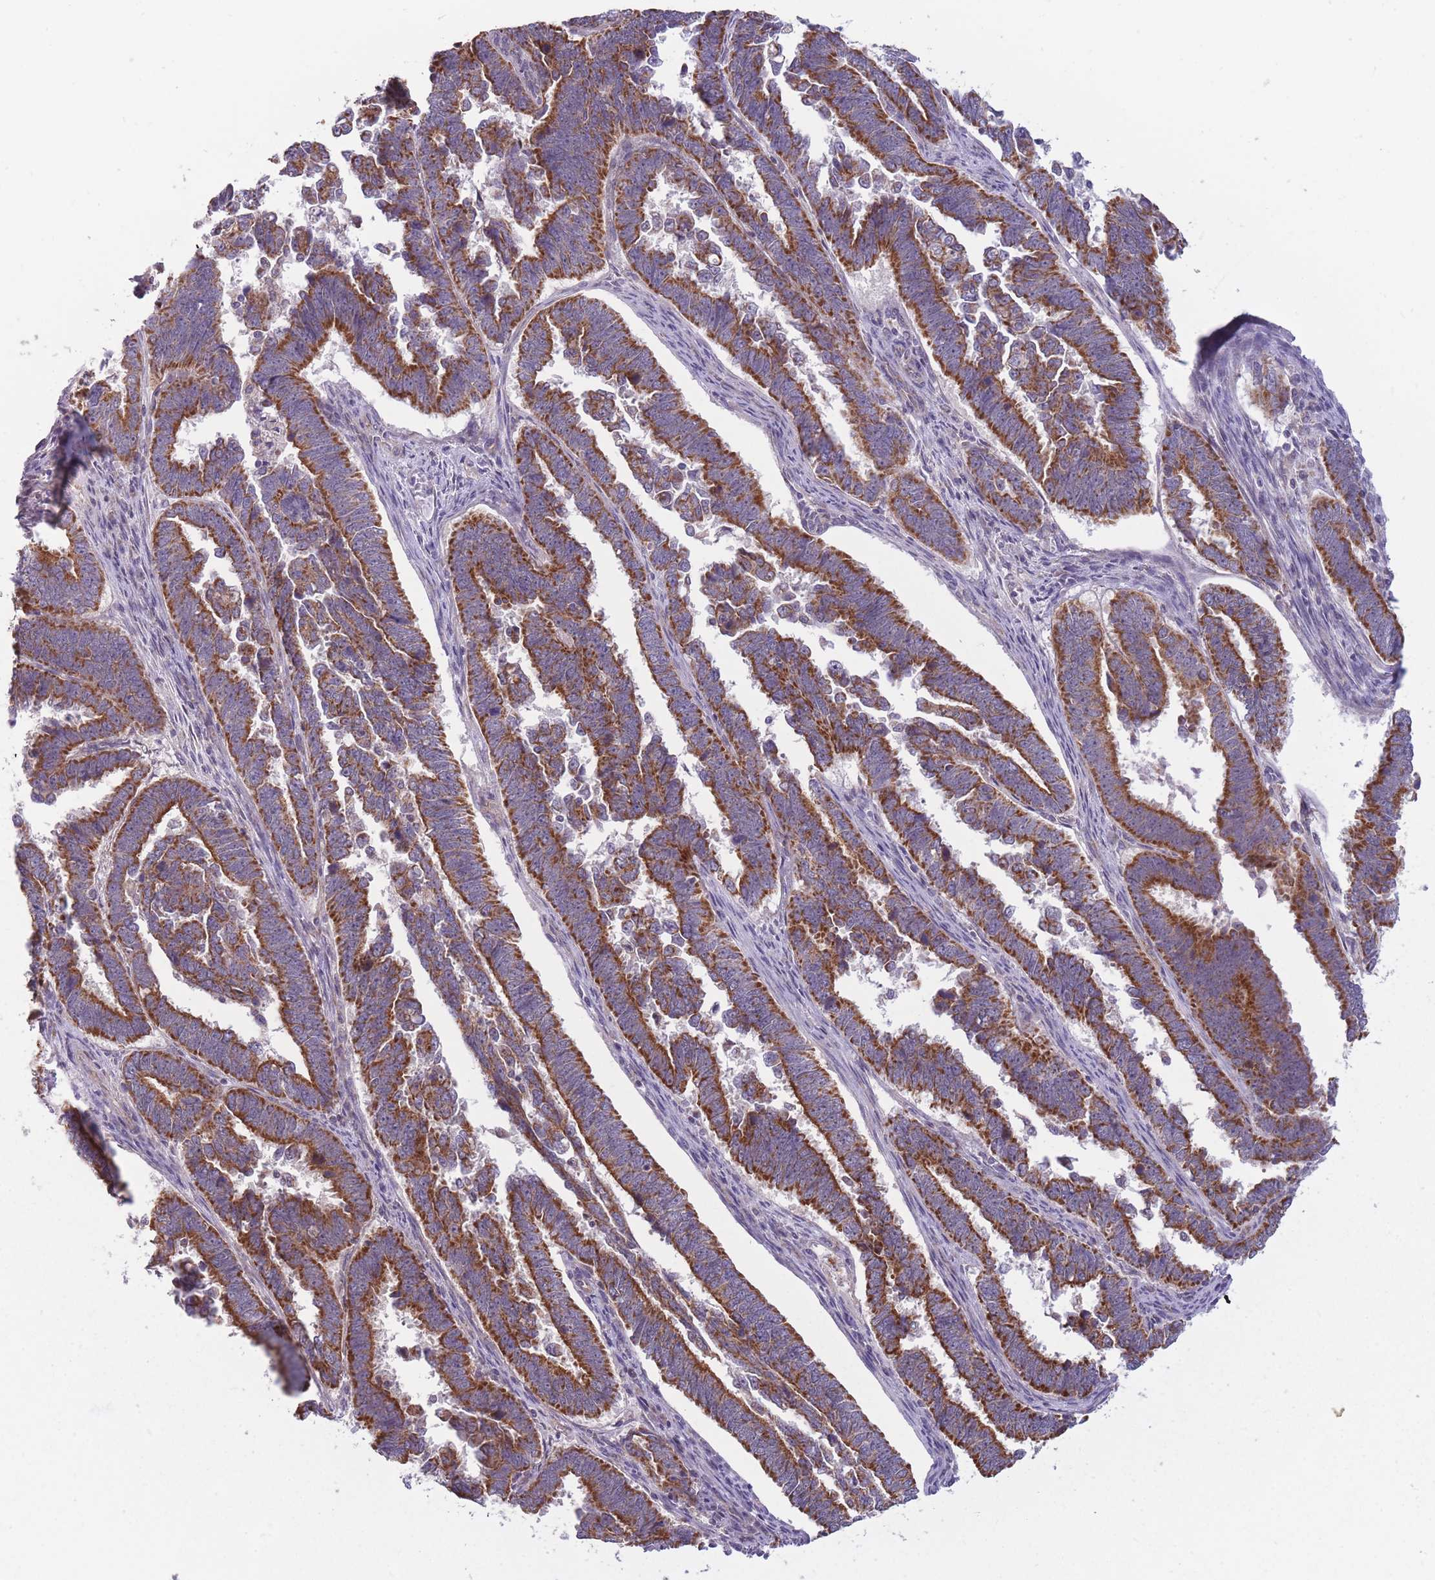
{"staining": {"intensity": "strong", "quantity": ">75%", "location": "cytoplasmic/membranous"}, "tissue": "endometrial cancer", "cell_type": "Tumor cells", "image_type": "cancer", "snomed": [{"axis": "morphology", "description": "Adenocarcinoma, NOS"}, {"axis": "topography", "description": "Endometrium"}], "caption": "Endometrial cancer stained with a brown dye exhibits strong cytoplasmic/membranous positive staining in approximately >75% of tumor cells.", "gene": "MRPS18C", "patient": {"sex": "female", "age": 75}}